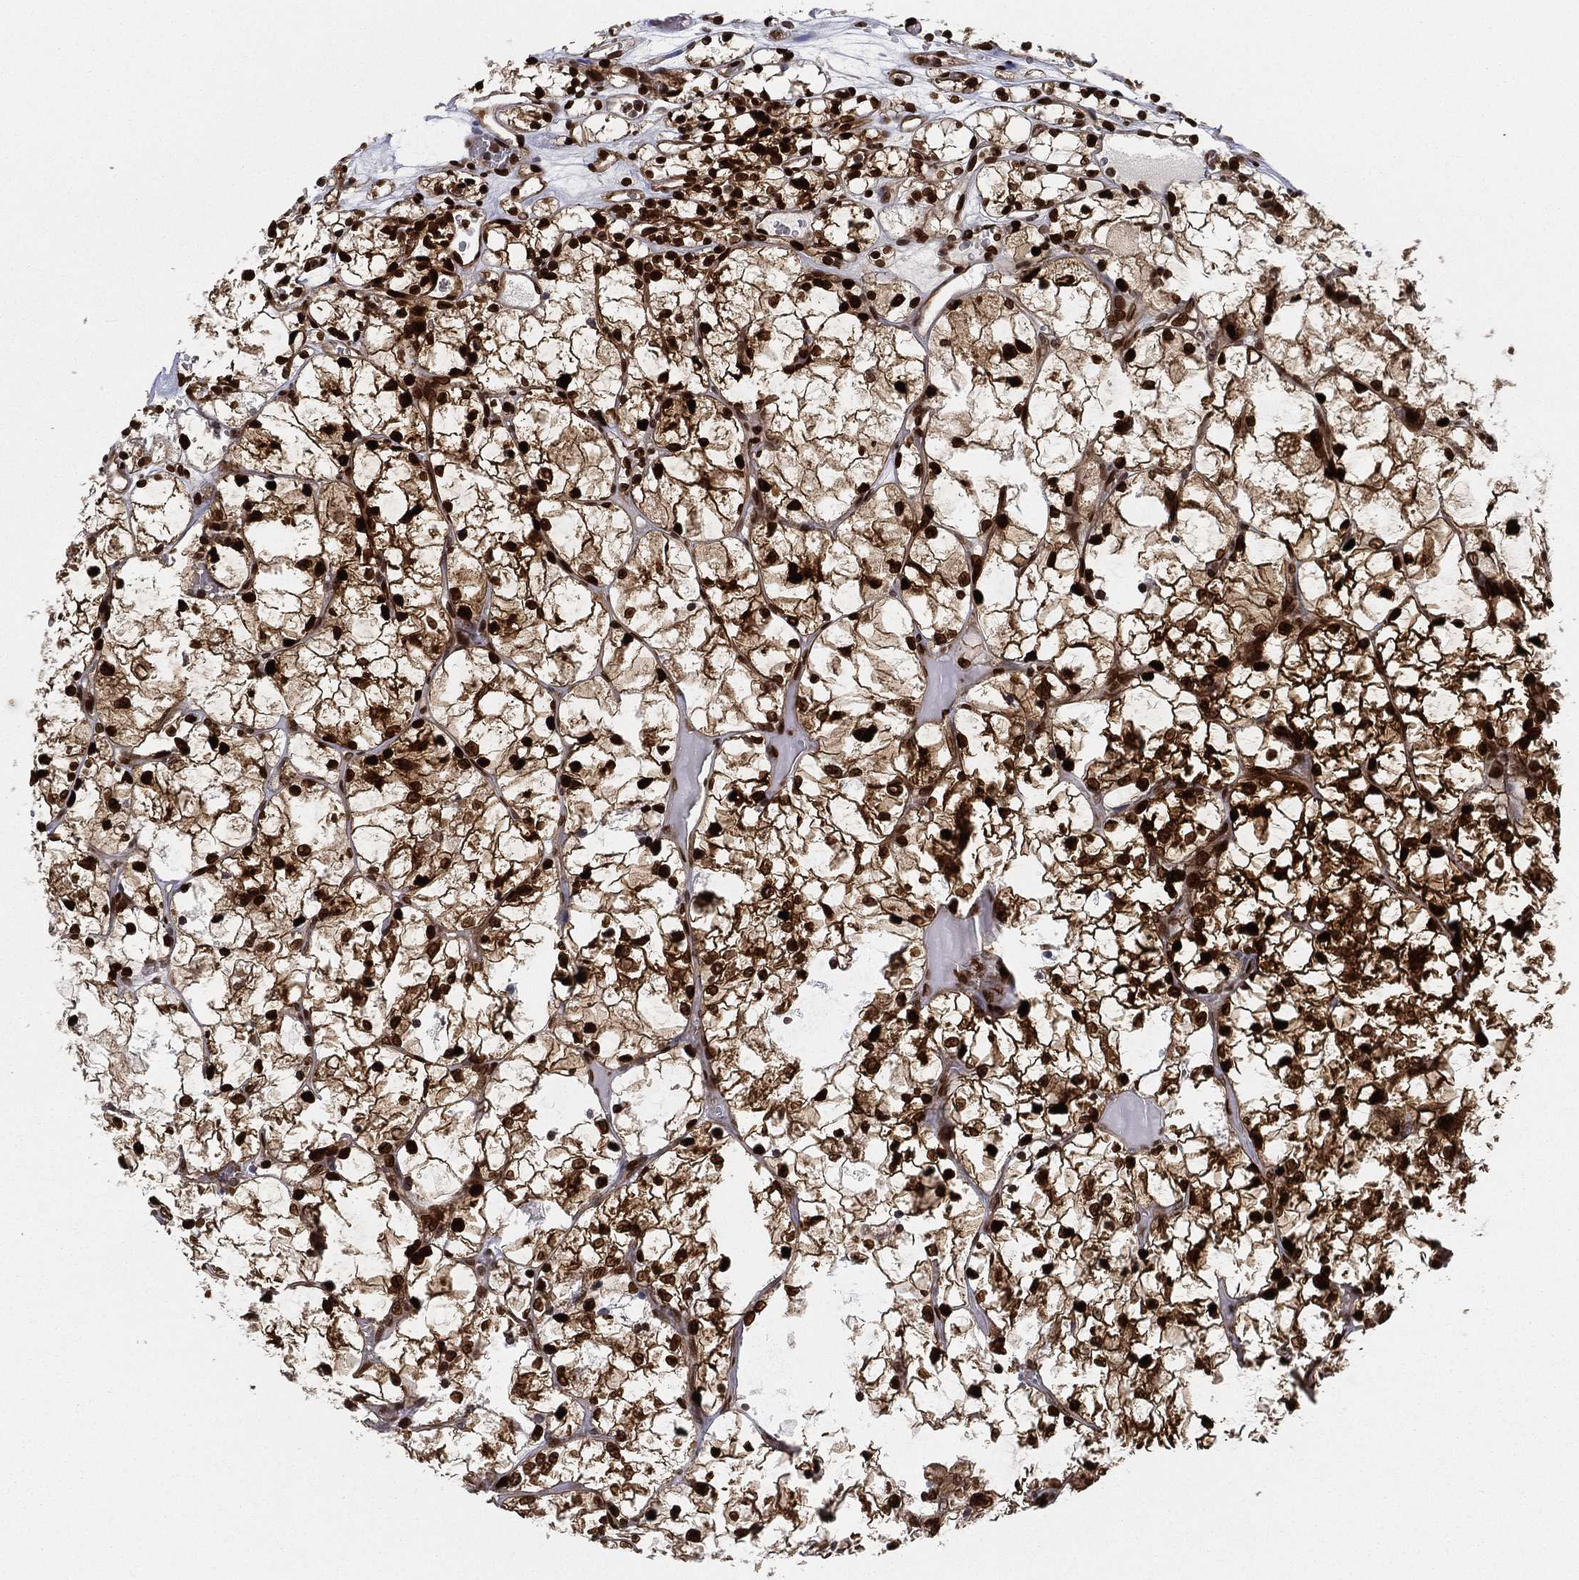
{"staining": {"intensity": "strong", "quantity": ">75%", "location": "nuclear"}, "tissue": "renal cancer", "cell_type": "Tumor cells", "image_type": "cancer", "snomed": [{"axis": "morphology", "description": "Adenocarcinoma, NOS"}, {"axis": "topography", "description": "Kidney"}], "caption": "Protein expression analysis of renal cancer (adenocarcinoma) shows strong nuclear expression in approximately >75% of tumor cells. (DAB (3,3'-diaminobenzidine) IHC with brightfield microscopy, high magnification).", "gene": "LMNB1", "patient": {"sex": "female", "age": 69}}